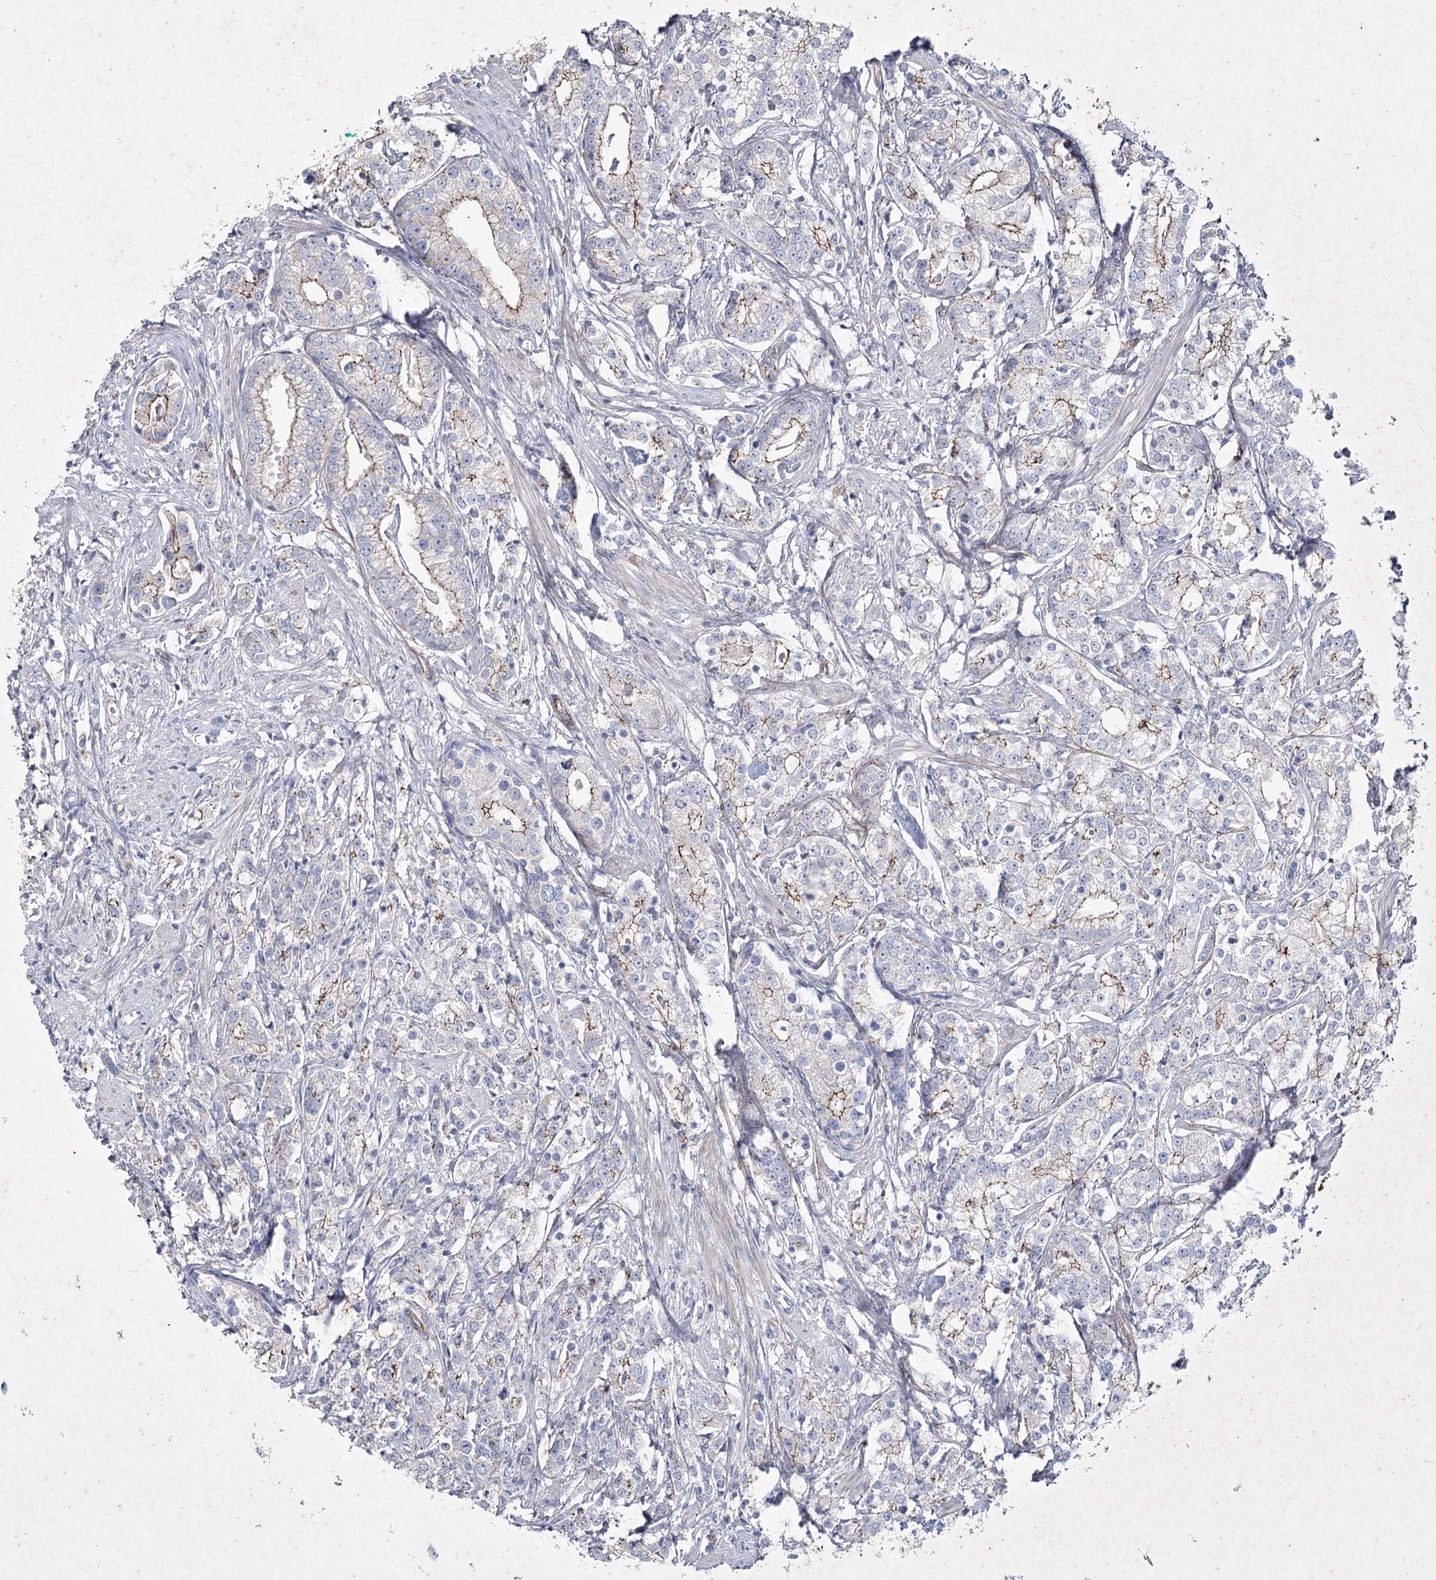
{"staining": {"intensity": "moderate", "quantity": "25%-75%", "location": "cytoplasmic/membranous"}, "tissue": "prostate cancer", "cell_type": "Tumor cells", "image_type": "cancer", "snomed": [{"axis": "morphology", "description": "Adenocarcinoma, High grade"}, {"axis": "topography", "description": "Prostate"}], "caption": "High-grade adenocarcinoma (prostate) was stained to show a protein in brown. There is medium levels of moderate cytoplasmic/membranous staining in approximately 25%-75% of tumor cells. (DAB (3,3'-diaminobenzidine) = brown stain, brightfield microscopy at high magnification).", "gene": "LDLRAD3", "patient": {"sex": "male", "age": 69}}